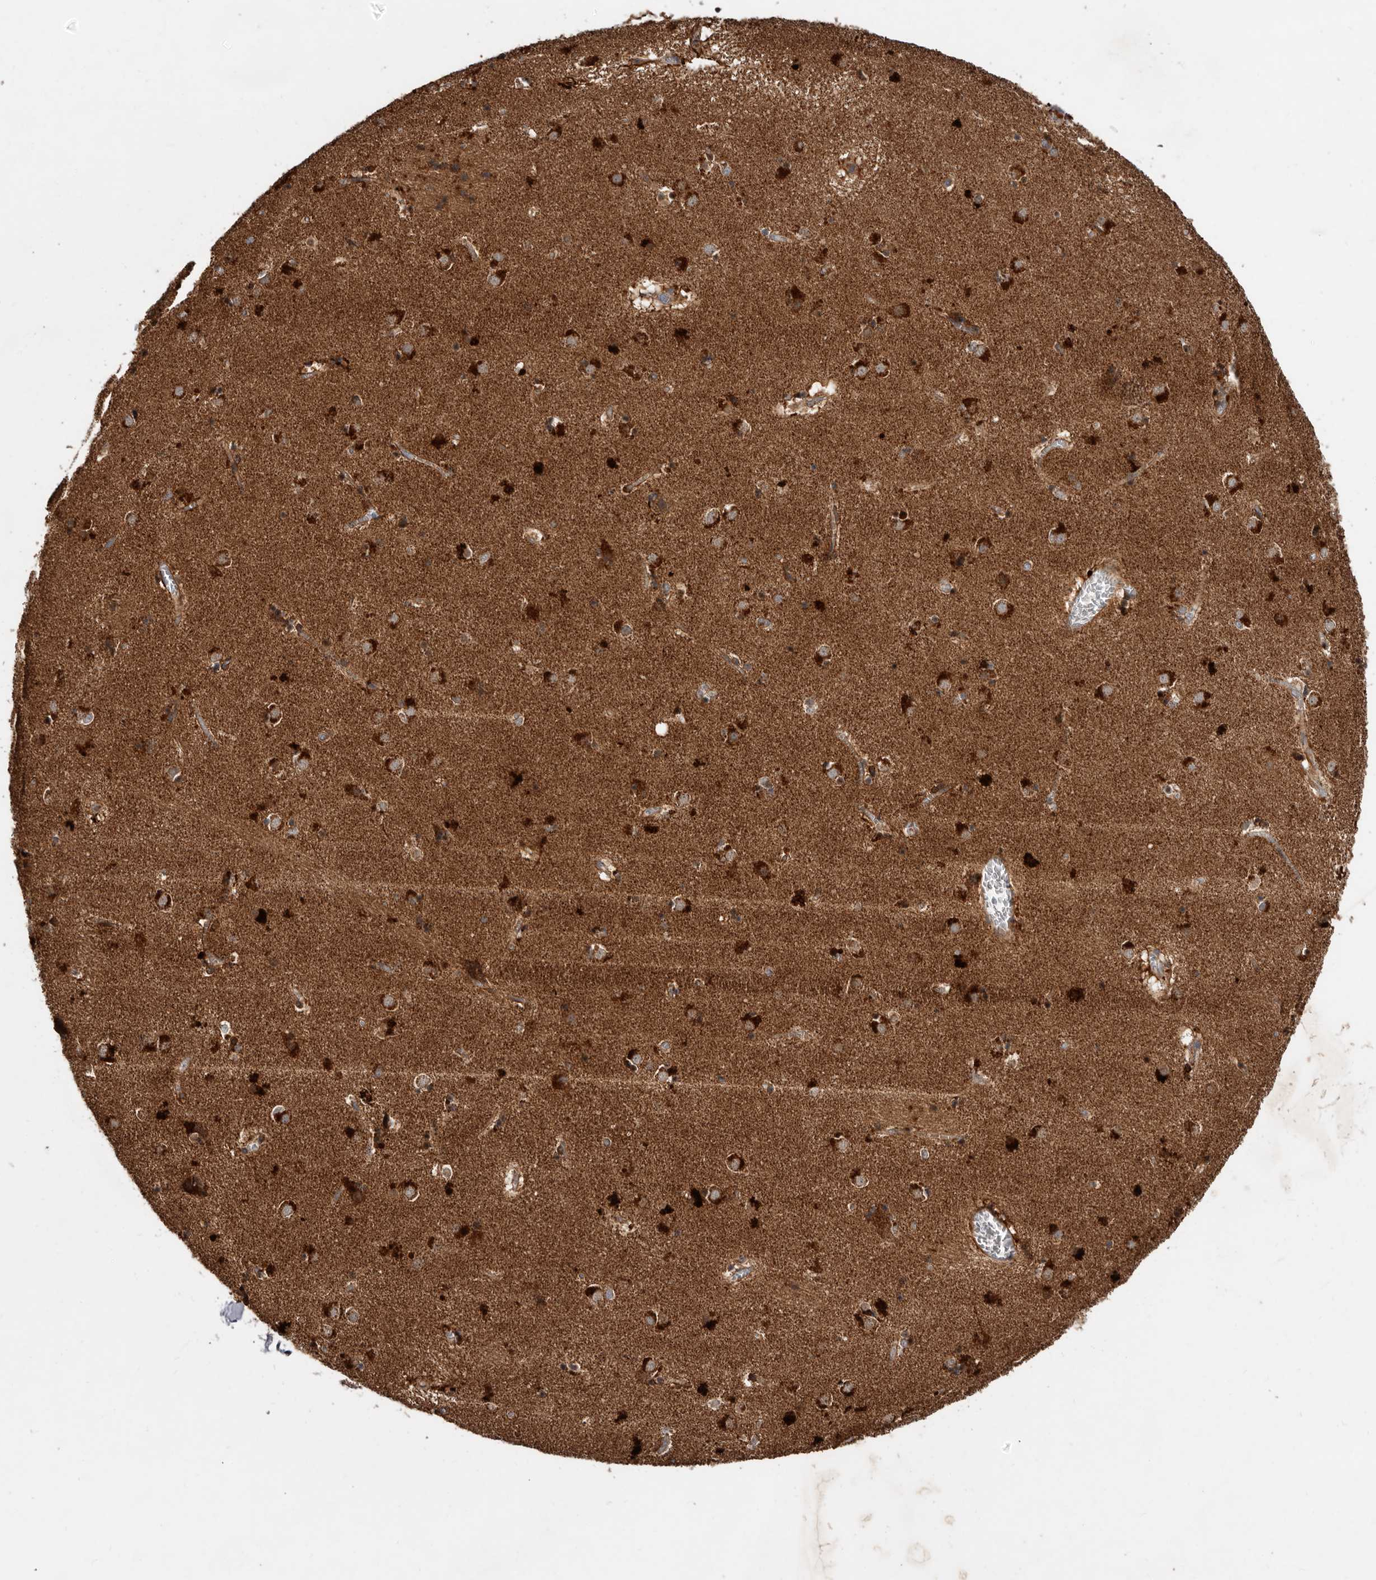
{"staining": {"intensity": "strong", "quantity": "25%-75%", "location": "cytoplasmic/membranous"}, "tissue": "caudate", "cell_type": "Glial cells", "image_type": "normal", "snomed": [{"axis": "morphology", "description": "Normal tissue, NOS"}, {"axis": "topography", "description": "Lateral ventricle wall"}], "caption": "Protein expression analysis of normal human caudate reveals strong cytoplasmic/membranous staining in about 25%-75% of glial cells. The protein is stained brown, and the nuclei are stained in blue (DAB (3,3'-diaminobenzidine) IHC with brightfield microscopy, high magnification).", "gene": "GOT1L1", "patient": {"sex": "male", "age": 70}}